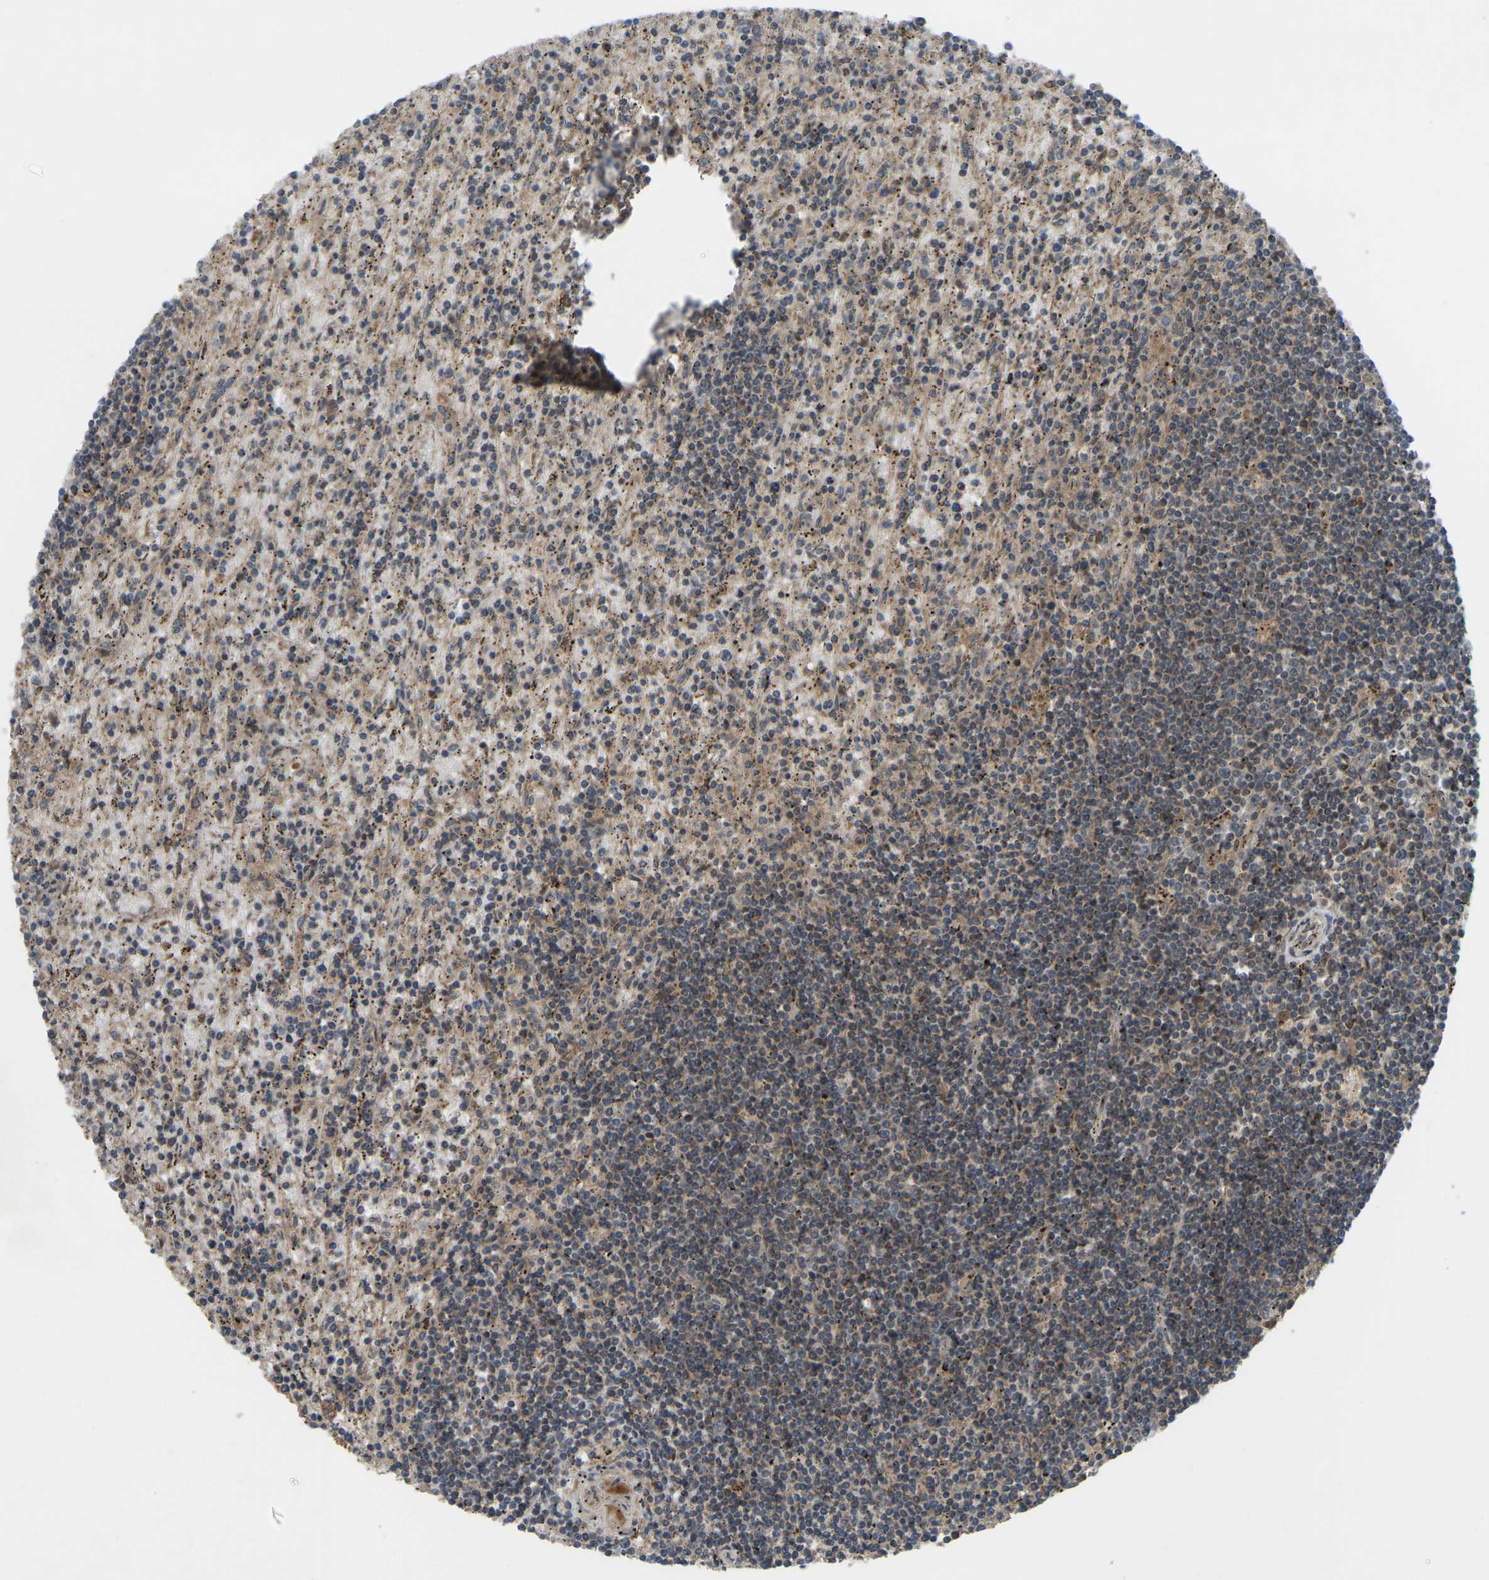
{"staining": {"intensity": "weak", "quantity": ">75%", "location": "cytoplasmic/membranous"}, "tissue": "lymphoma", "cell_type": "Tumor cells", "image_type": "cancer", "snomed": [{"axis": "morphology", "description": "Malignant lymphoma, non-Hodgkin's type, Low grade"}, {"axis": "topography", "description": "Spleen"}], "caption": "Lymphoma stained with DAB (3,3'-diaminobenzidine) IHC exhibits low levels of weak cytoplasmic/membranous positivity in about >75% of tumor cells.", "gene": "ZNF71", "patient": {"sex": "male", "age": 76}}